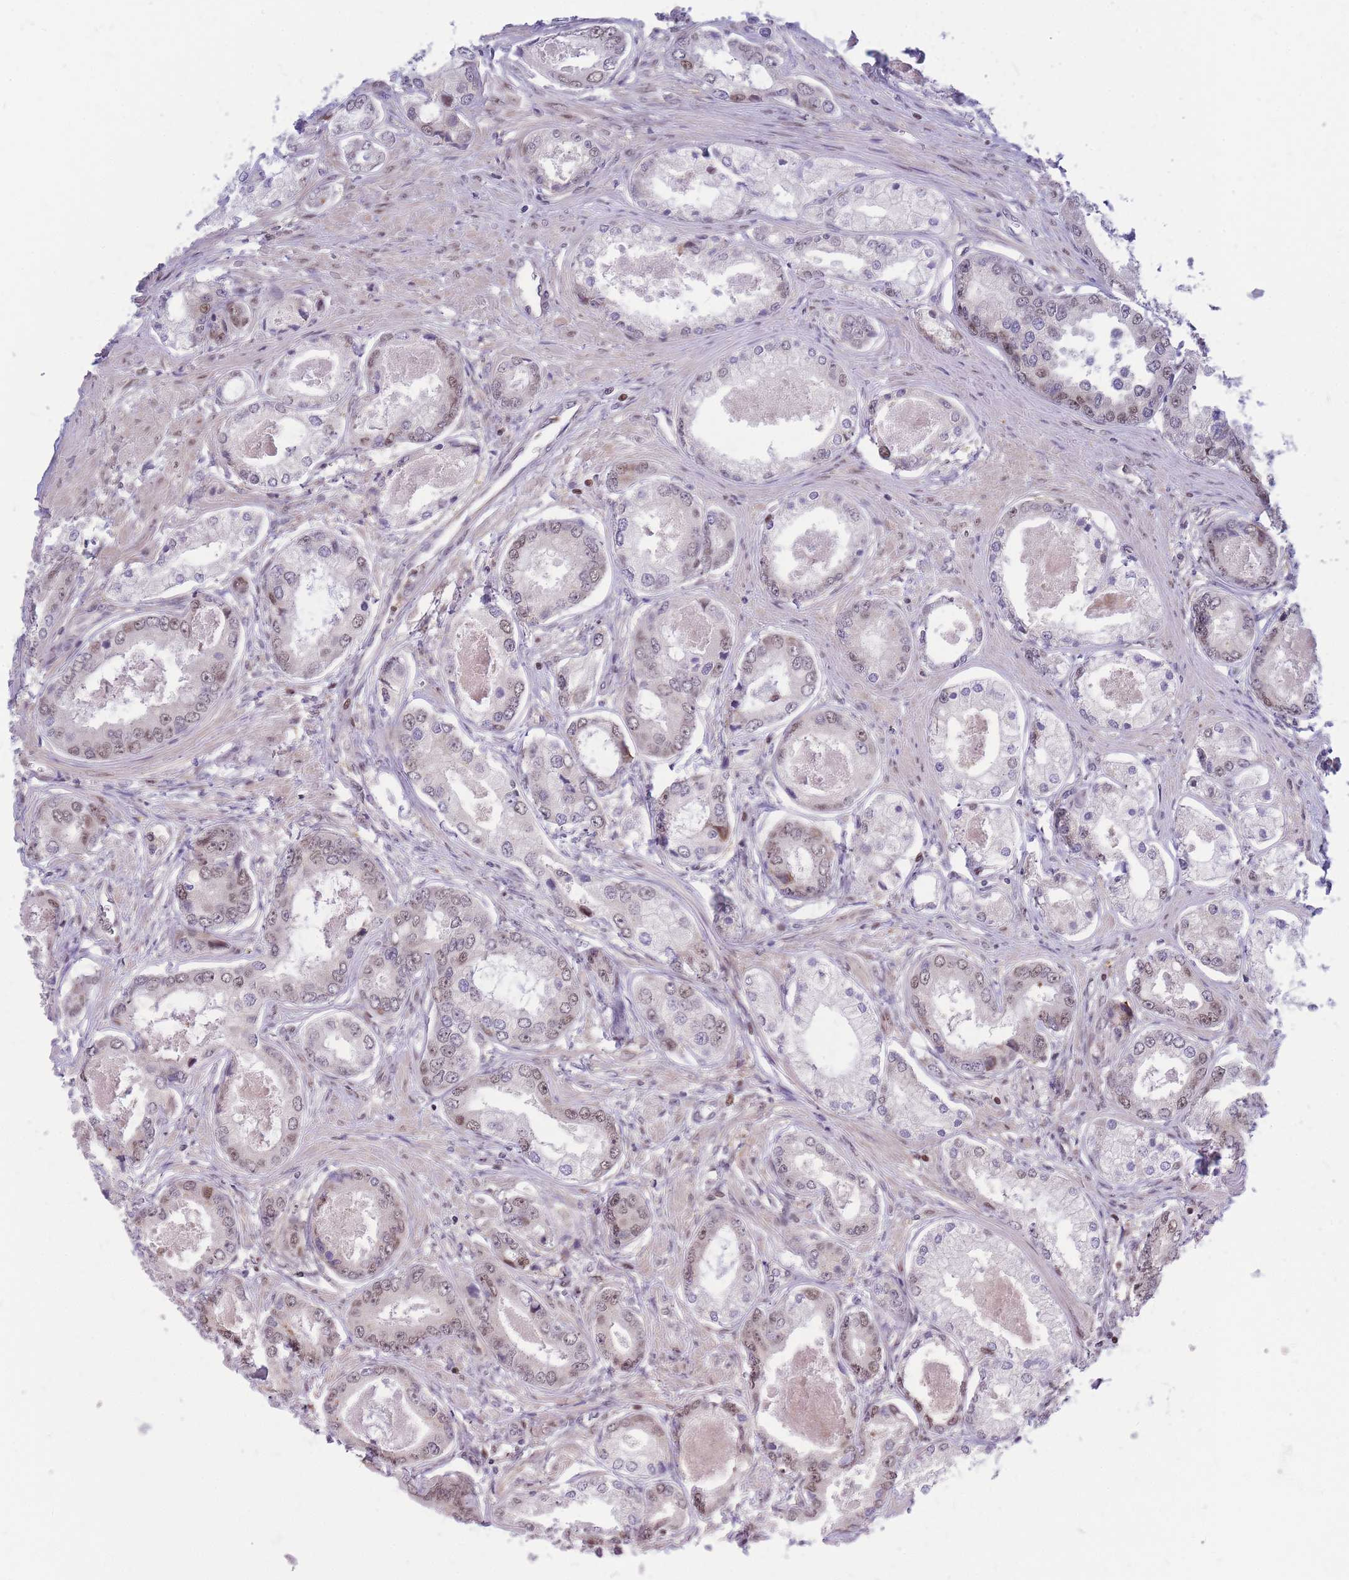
{"staining": {"intensity": "weak", "quantity": "25%-75%", "location": "nuclear"}, "tissue": "prostate cancer", "cell_type": "Tumor cells", "image_type": "cancer", "snomed": [{"axis": "morphology", "description": "Adenocarcinoma, Low grade"}, {"axis": "topography", "description": "Prostate"}], "caption": "A high-resolution micrograph shows IHC staining of low-grade adenocarcinoma (prostate), which exhibits weak nuclear staining in about 25%-75% of tumor cells.", "gene": "CRACD", "patient": {"sex": "male", "age": 68}}